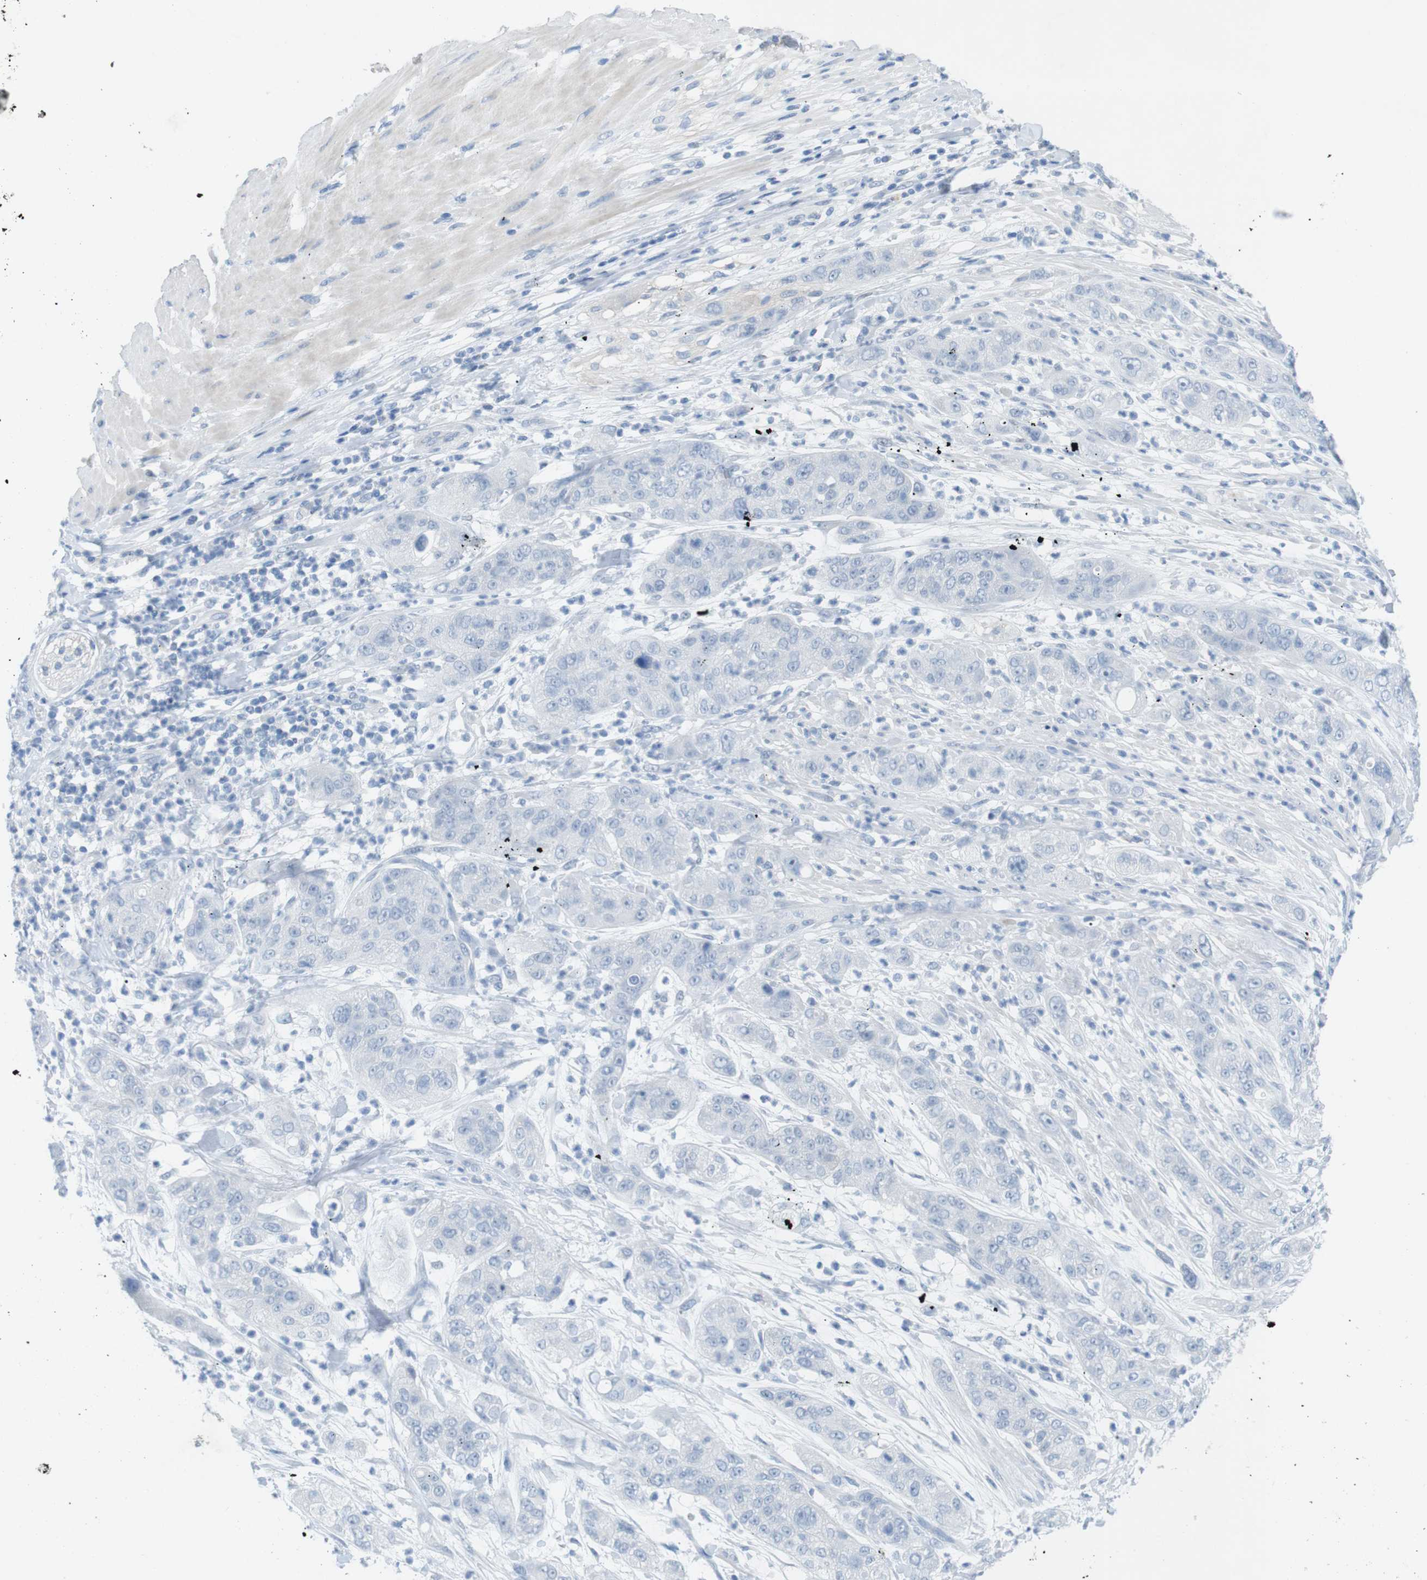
{"staining": {"intensity": "negative", "quantity": "none", "location": "none"}, "tissue": "pancreatic cancer", "cell_type": "Tumor cells", "image_type": "cancer", "snomed": [{"axis": "morphology", "description": "Adenocarcinoma, NOS"}, {"axis": "topography", "description": "Pancreas"}], "caption": "This is an IHC micrograph of pancreatic adenocarcinoma. There is no expression in tumor cells.", "gene": "SALL4", "patient": {"sex": "female", "age": 78}}